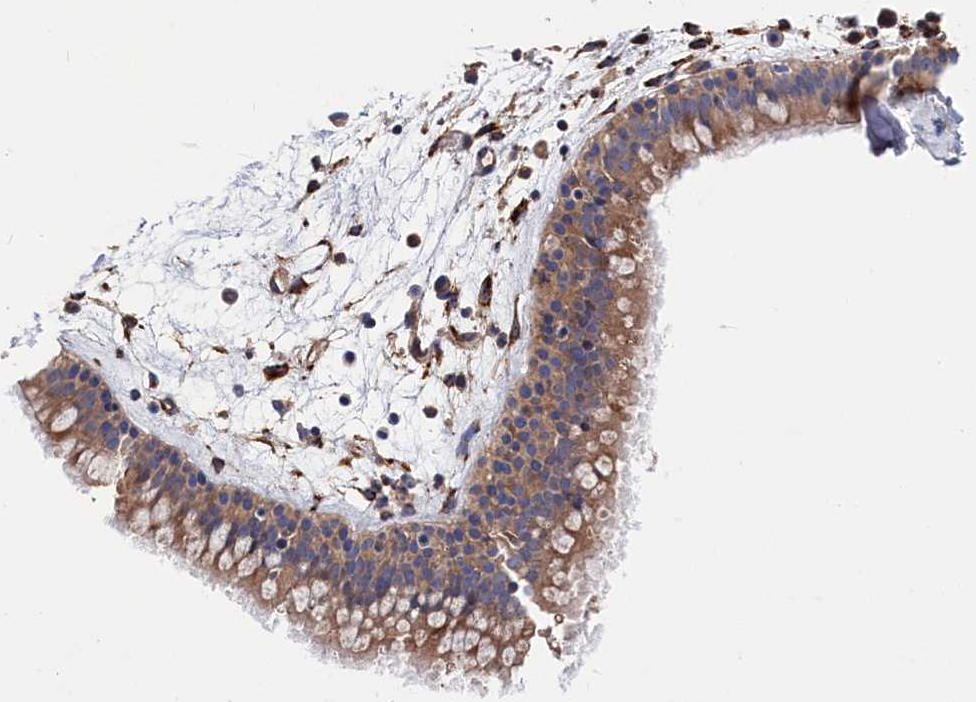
{"staining": {"intensity": "moderate", "quantity": ">75%", "location": "cytoplasmic/membranous"}, "tissue": "nasopharynx", "cell_type": "Respiratory epithelial cells", "image_type": "normal", "snomed": [{"axis": "morphology", "description": "Normal tissue, NOS"}, {"axis": "topography", "description": "Nasopharynx"}], "caption": "Respiratory epithelial cells show medium levels of moderate cytoplasmic/membranous staining in about >75% of cells in benign nasopharynx. The protein is shown in brown color, while the nuclei are stained blue.", "gene": "LDHD", "patient": {"sex": "male", "age": 82}}